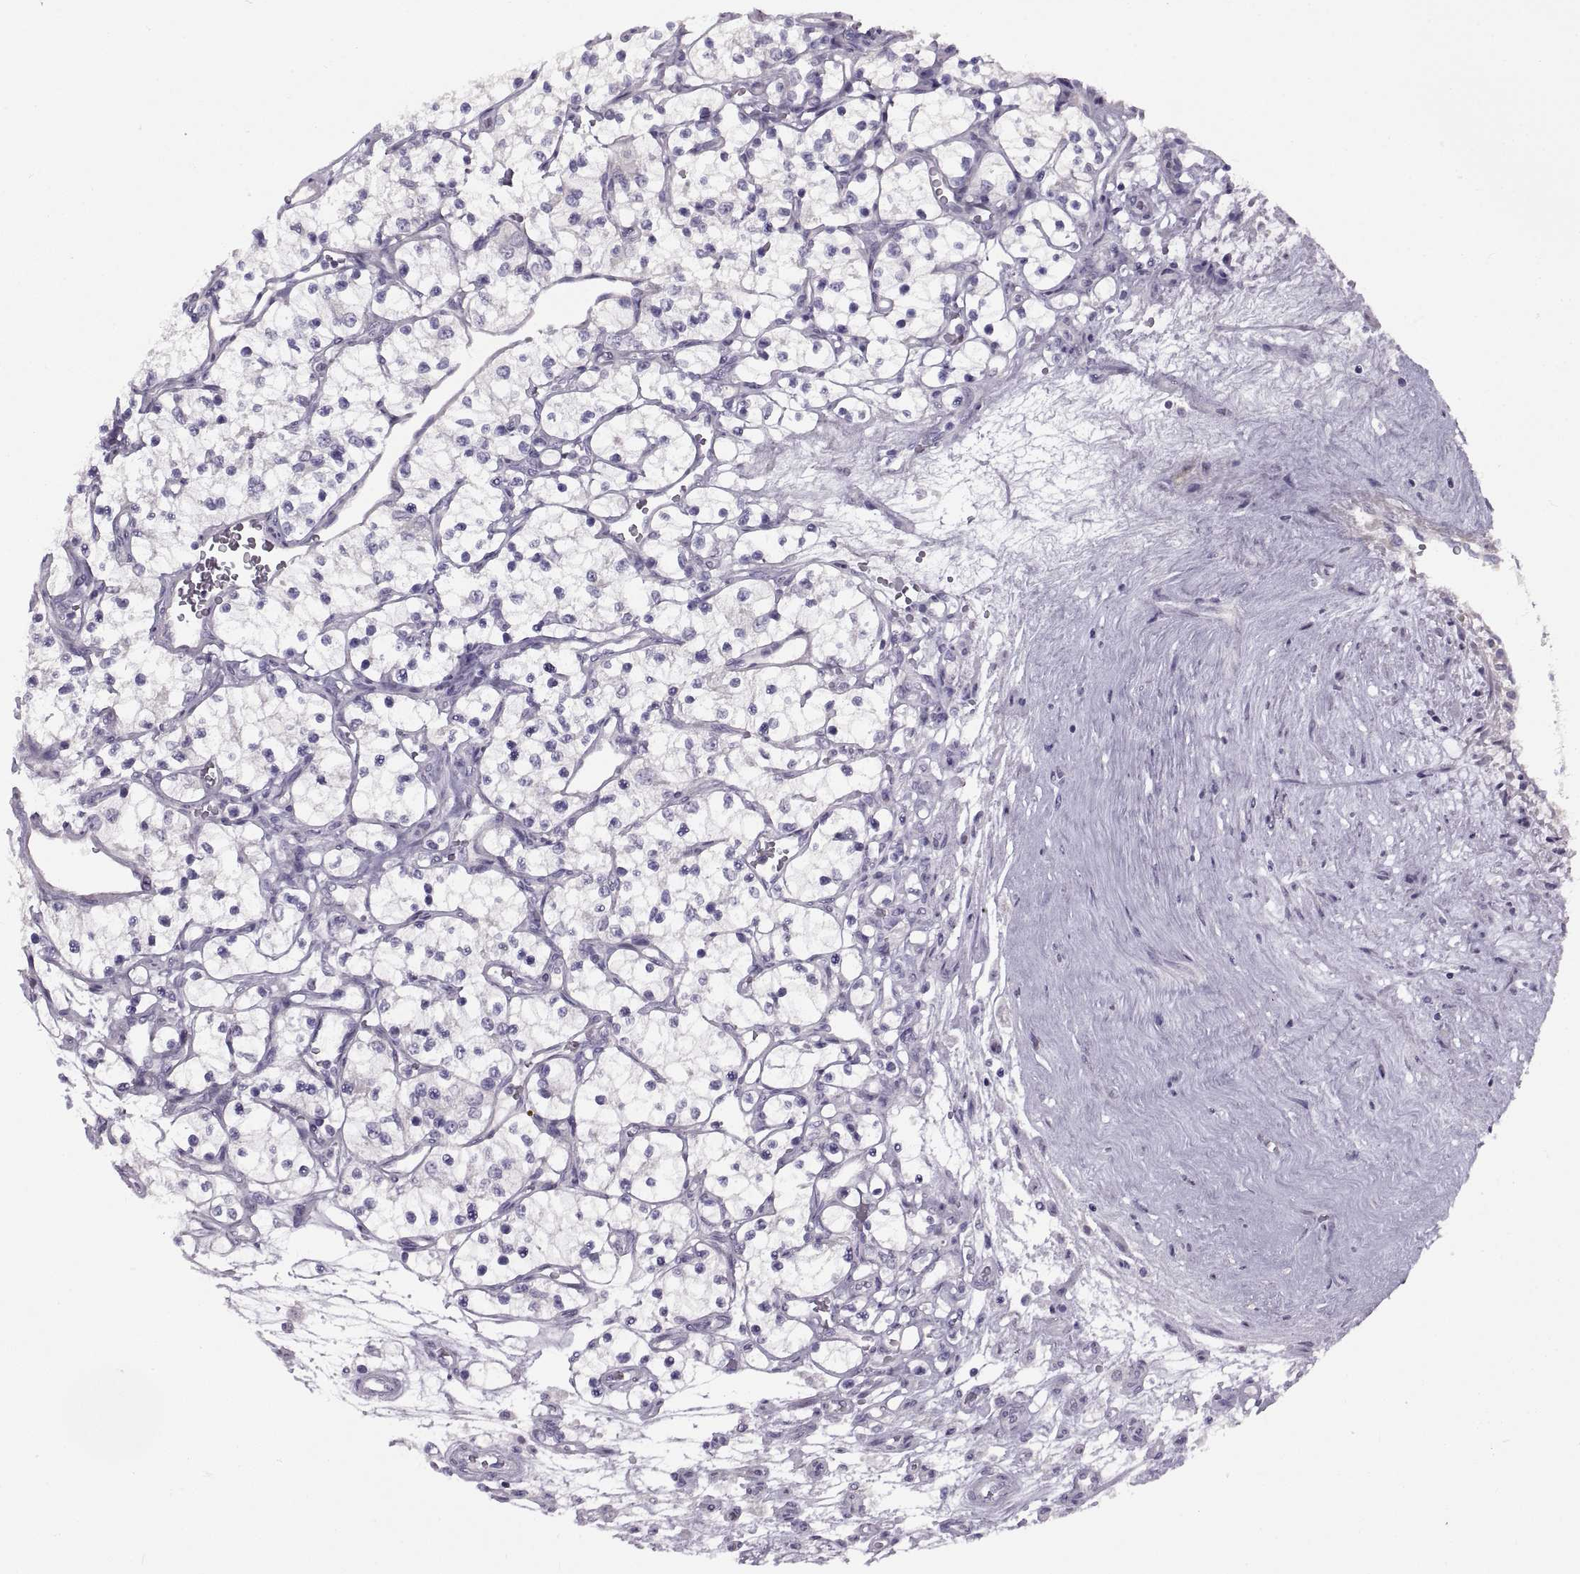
{"staining": {"intensity": "negative", "quantity": "none", "location": "none"}, "tissue": "renal cancer", "cell_type": "Tumor cells", "image_type": "cancer", "snomed": [{"axis": "morphology", "description": "Adenocarcinoma, NOS"}, {"axis": "topography", "description": "Kidney"}], "caption": "The photomicrograph demonstrates no significant expression in tumor cells of adenocarcinoma (renal).", "gene": "BSPH1", "patient": {"sex": "female", "age": 69}}